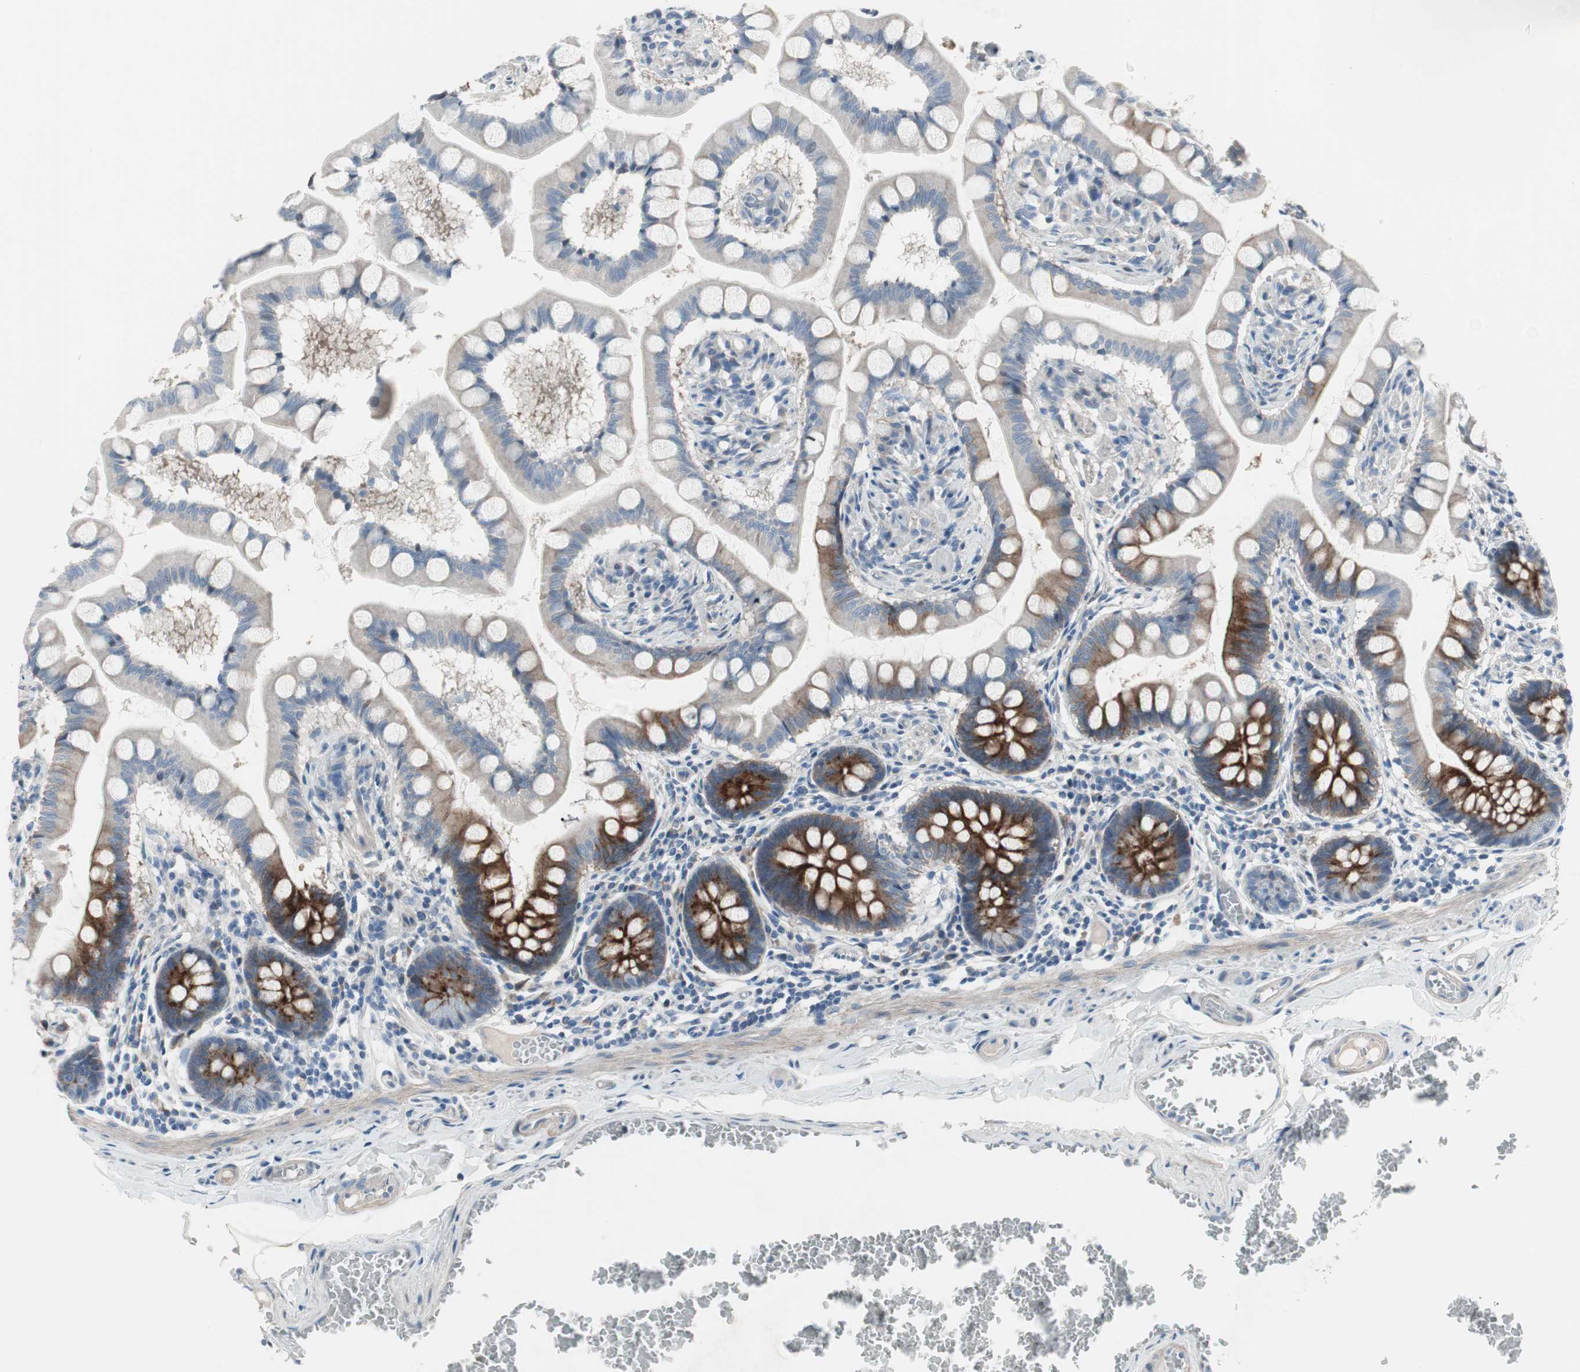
{"staining": {"intensity": "strong", "quantity": "25%-75%", "location": "cytoplasmic/membranous"}, "tissue": "small intestine", "cell_type": "Glandular cells", "image_type": "normal", "snomed": [{"axis": "morphology", "description": "Normal tissue, NOS"}, {"axis": "topography", "description": "Small intestine"}], "caption": "Protein staining reveals strong cytoplasmic/membranous expression in approximately 25%-75% of glandular cells in unremarkable small intestine. Nuclei are stained in blue.", "gene": "PIGR", "patient": {"sex": "male", "age": 41}}